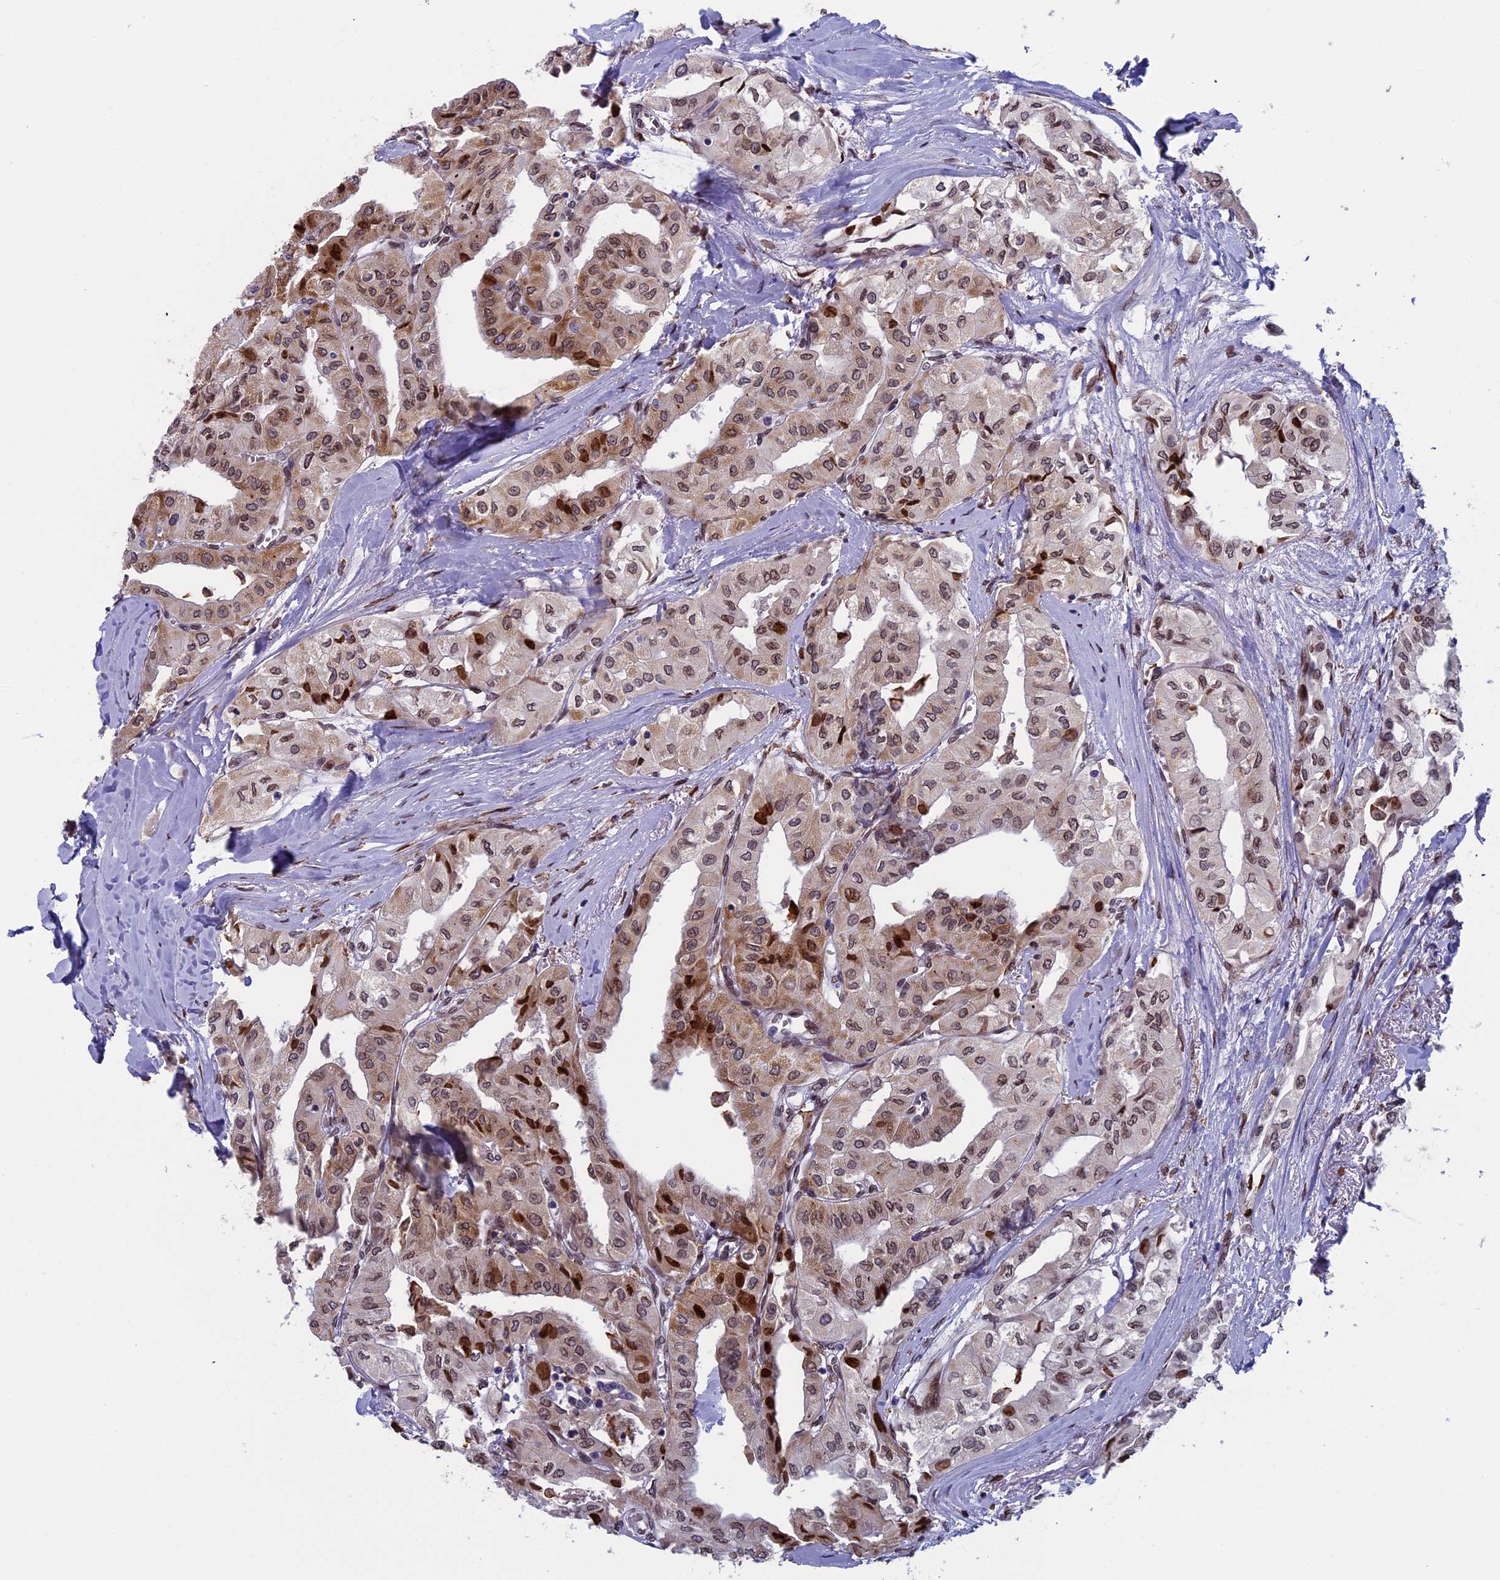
{"staining": {"intensity": "moderate", "quantity": "25%-75%", "location": "cytoplasmic/membranous,nuclear"}, "tissue": "thyroid cancer", "cell_type": "Tumor cells", "image_type": "cancer", "snomed": [{"axis": "morphology", "description": "Papillary adenocarcinoma, NOS"}, {"axis": "topography", "description": "Thyroid gland"}], "caption": "Immunohistochemistry (IHC) staining of papillary adenocarcinoma (thyroid), which shows medium levels of moderate cytoplasmic/membranous and nuclear staining in approximately 25%-75% of tumor cells indicating moderate cytoplasmic/membranous and nuclear protein expression. The staining was performed using DAB (brown) for protein detection and nuclei were counterstained in hematoxylin (blue).", "gene": "GPSM1", "patient": {"sex": "female", "age": 59}}